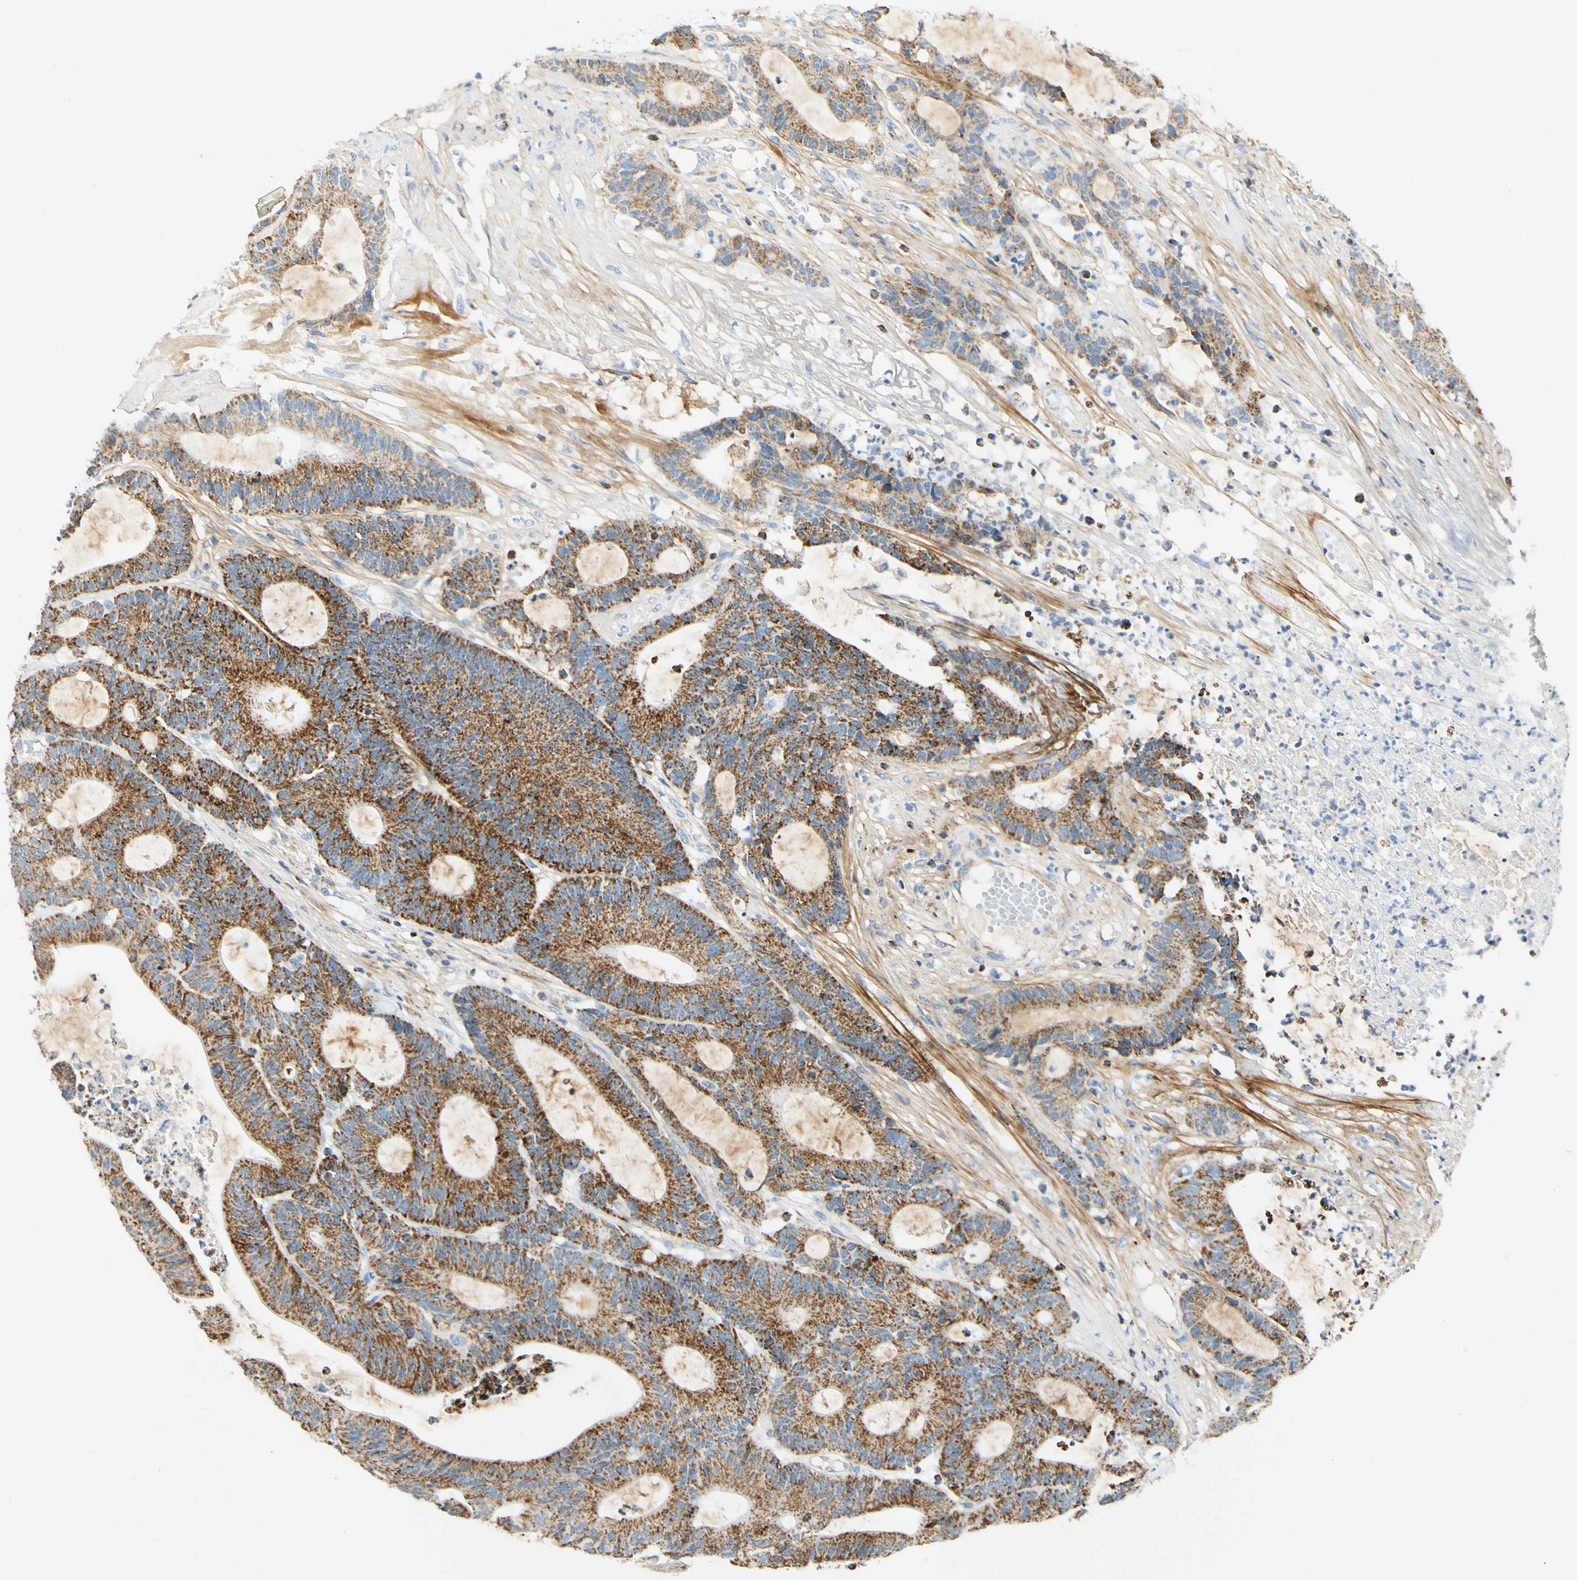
{"staining": {"intensity": "moderate", "quantity": ">75%", "location": "cytoplasmic/membranous"}, "tissue": "colorectal cancer", "cell_type": "Tumor cells", "image_type": "cancer", "snomed": [{"axis": "morphology", "description": "Adenocarcinoma, NOS"}, {"axis": "topography", "description": "Colon"}], "caption": "Colorectal cancer stained with DAB (3,3'-diaminobenzidine) immunohistochemistry shows medium levels of moderate cytoplasmic/membranous expression in approximately >75% of tumor cells.", "gene": "OXCT1", "patient": {"sex": "female", "age": 84}}